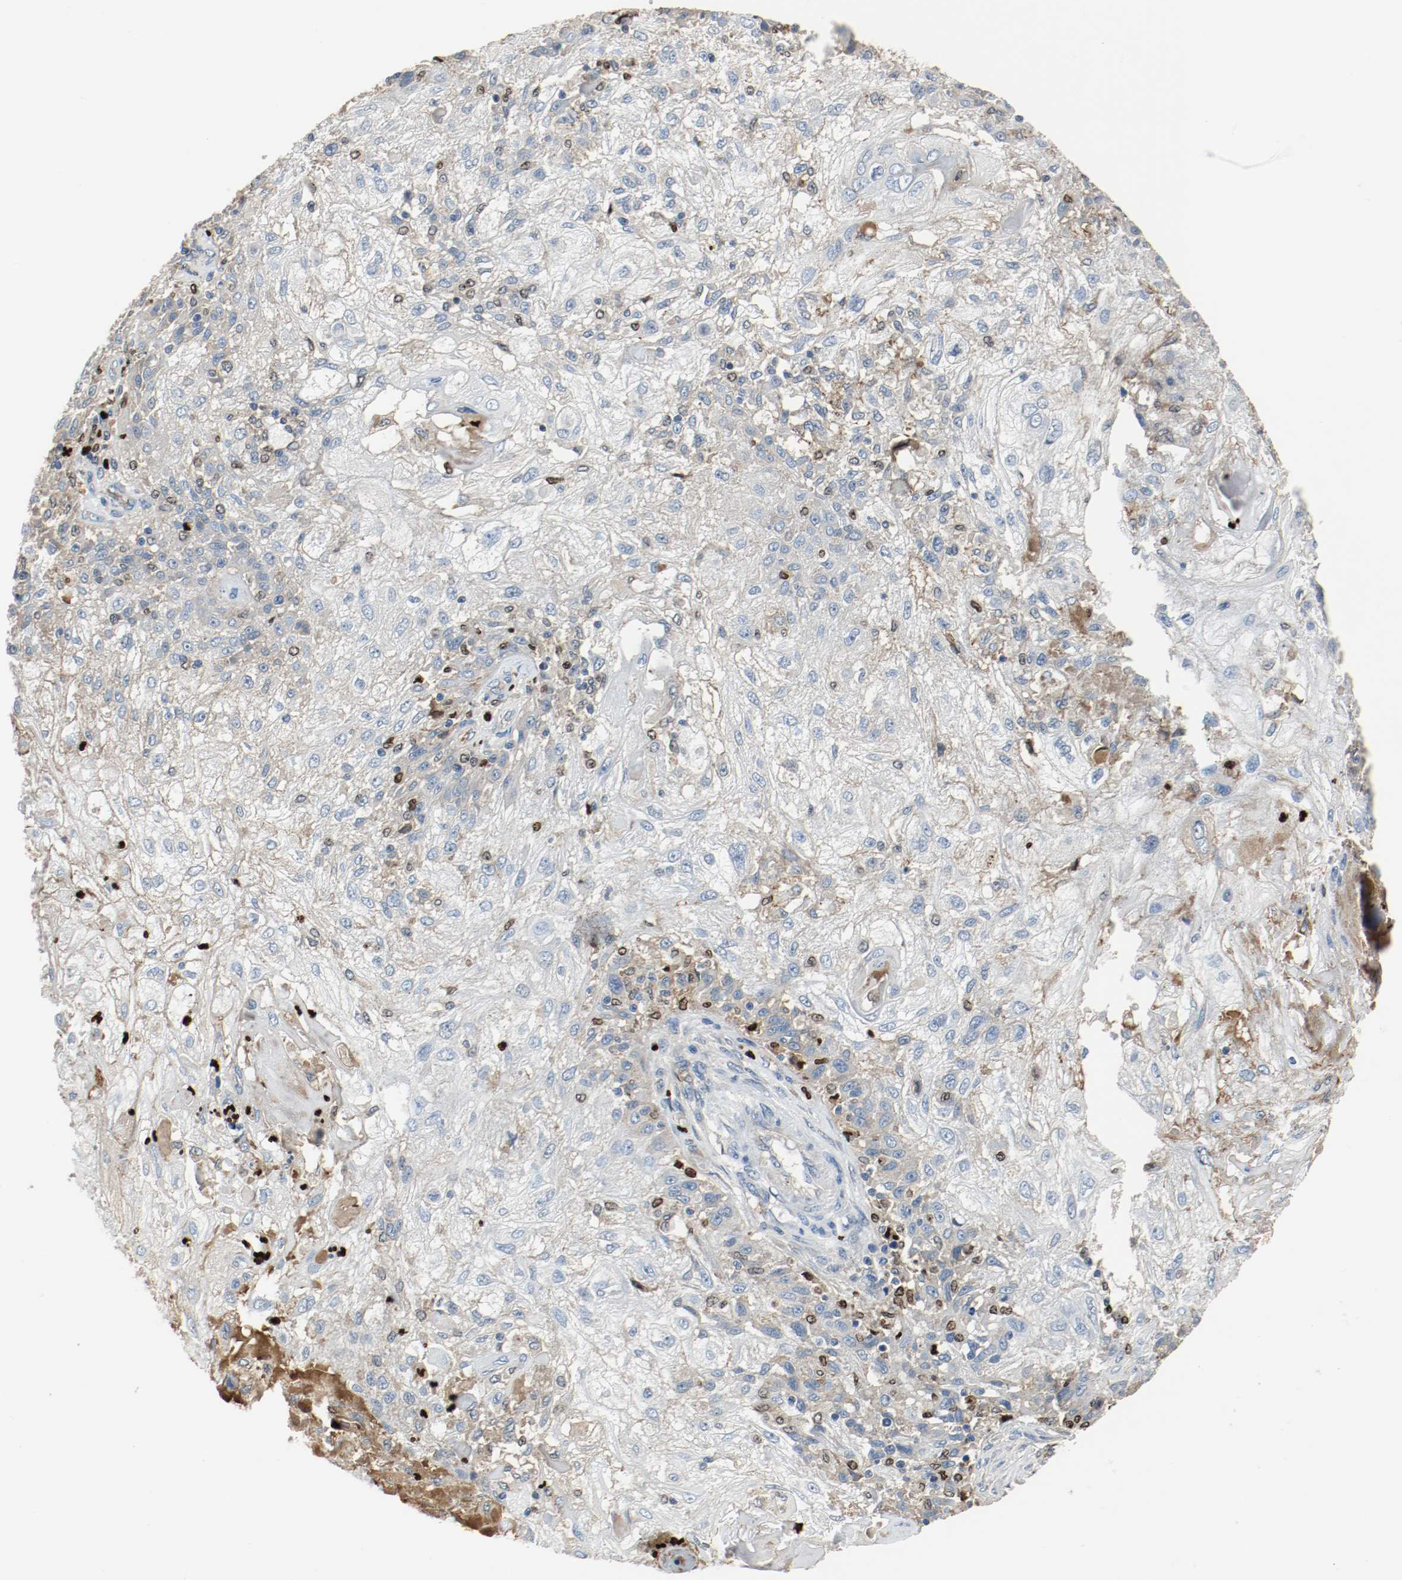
{"staining": {"intensity": "negative", "quantity": "none", "location": "none"}, "tissue": "skin cancer", "cell_type": "Tumor cells", "image_type": "cancer", "snomed": [{"axis": "morphology", "description": "Normal tissue, NOS"}, {"axis": "morphology", "description": "Squamous cell carcinoma, NOS"}, {"axis": "topography", "description": "Skin"}], "caption": "Photomicrograph shows no significant protein positivity in tumor cells of skin cancer. (DAB (3,3'-diaminobenzidine) immunohistochemistry with hematoxylin counter stain).", "gene": "BLK", "patient": {"sex": "female", "age": 83}}